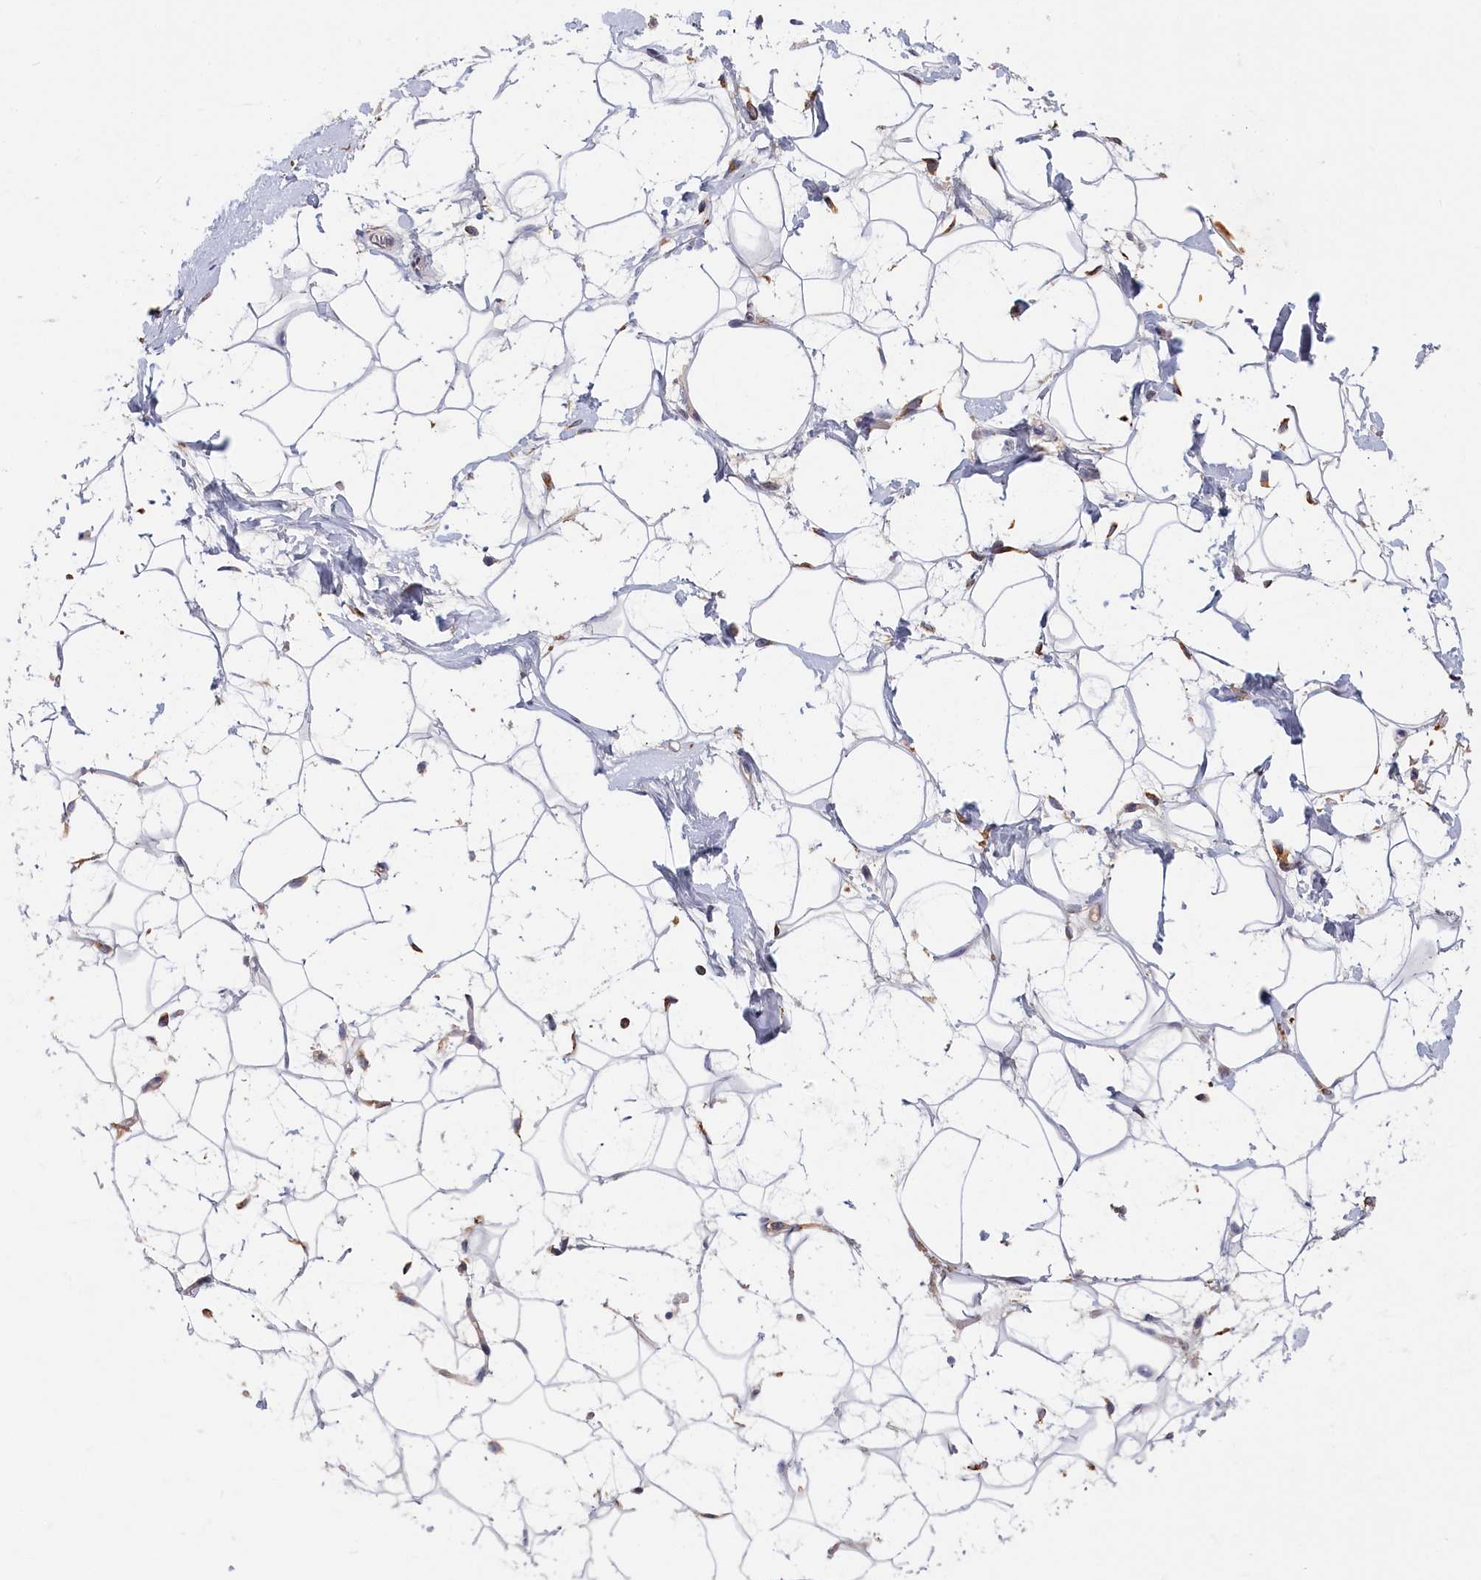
{"staining": {"intensity": "negative", "quantity": "none", "location": "none"}, "tissue": "adipose tissue", "cell_type": "Adipocytes", "image_type": "normal", "snomed": [{"axis": "morphology", "description": "Normal tissue, NOS"}, {"axis": "topography", "description": "Breast"}], "caption": "High magnification brightfield microscopy of unremarkable adipose tissue stained with DAB (brown) and counterstained with hematoxylin (blue): adipocytes show no significant expression.", "gene": "CYB5D2", "patient": {"sex": "female", "age": 26}}